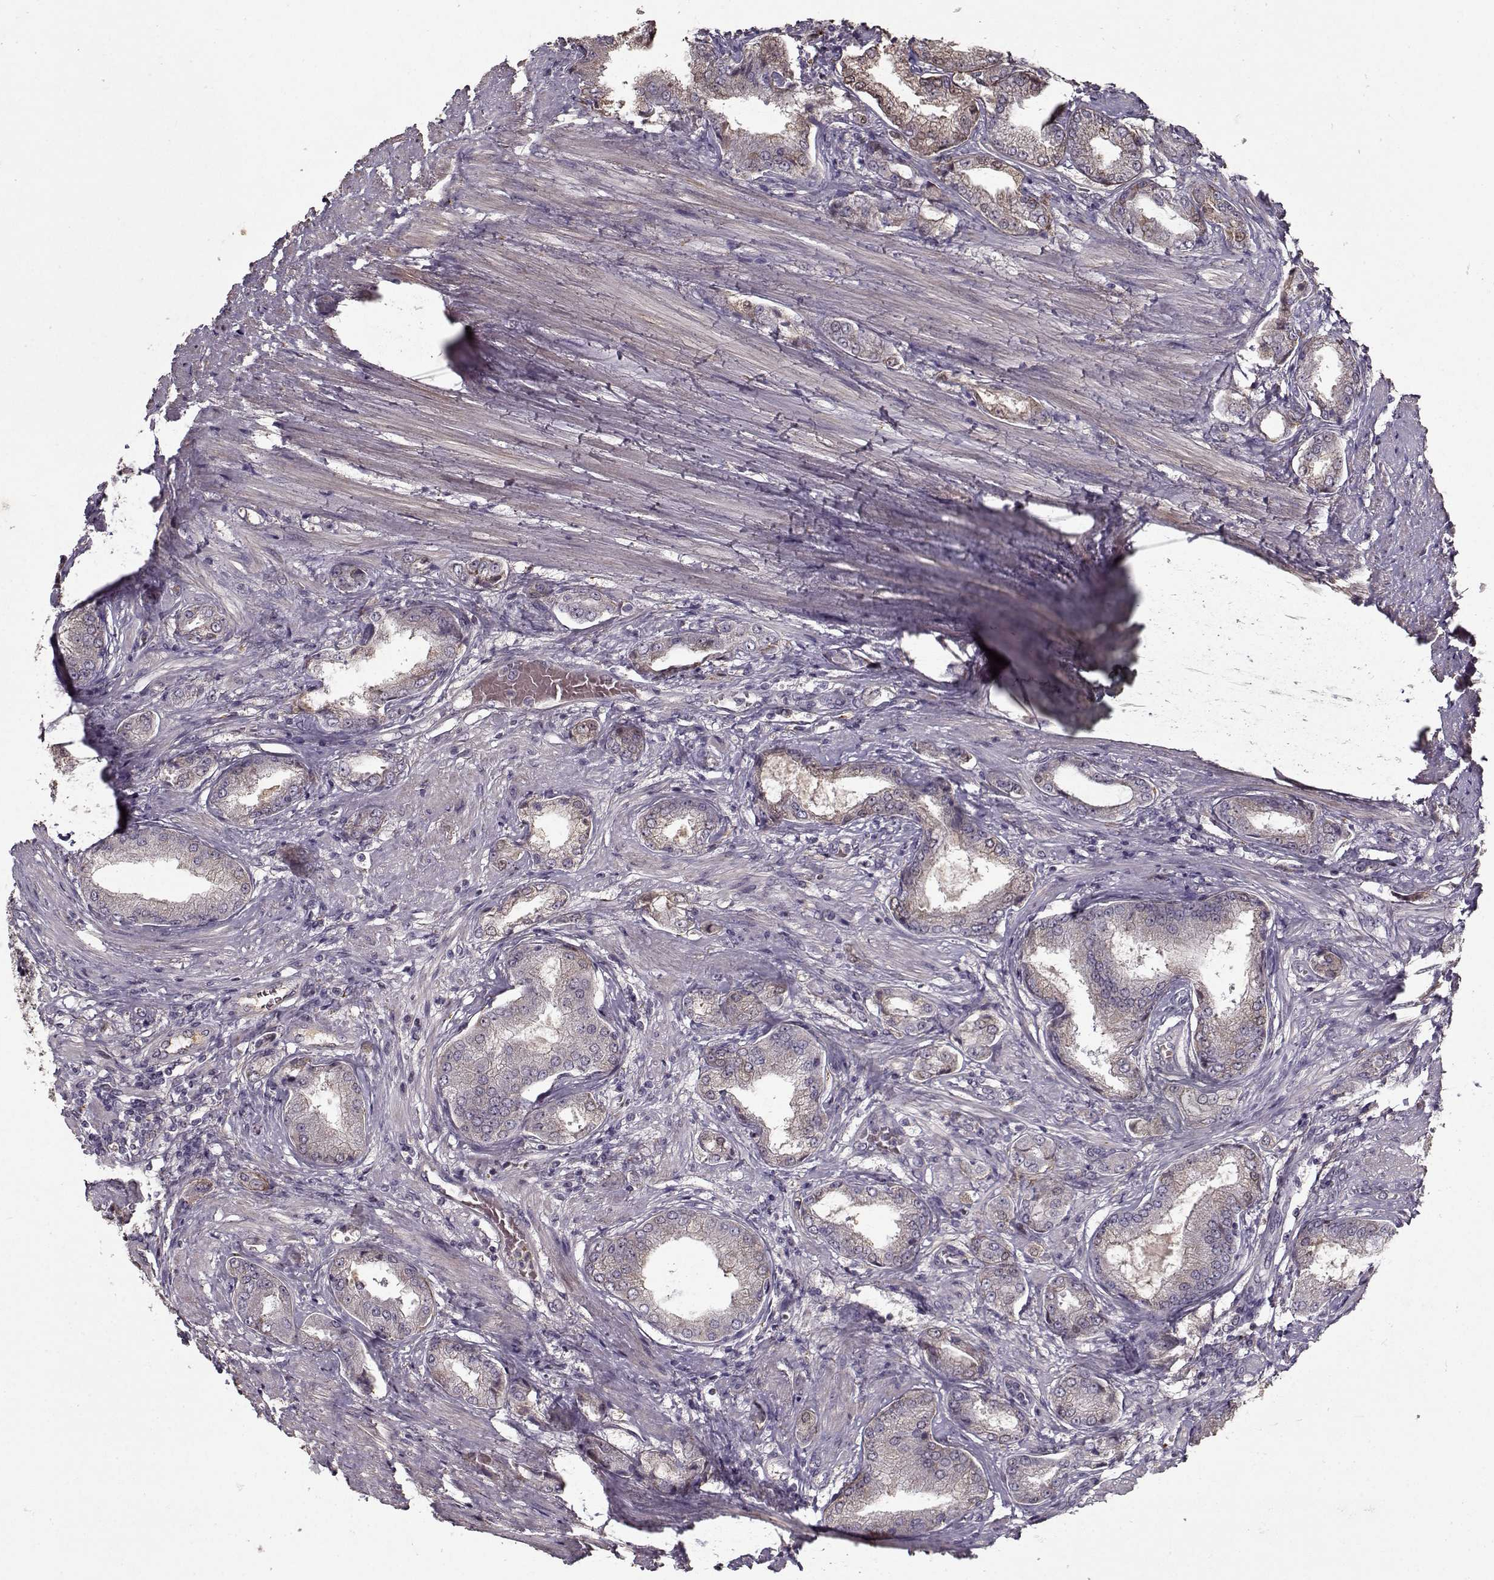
{"staining": {"intensity": "negative", "quantity": "none", "location": "none"}, "tissue": "prostate cancer", "cell_type": "Tumor cells", "image_type": "cancer", "snomed": [{"axis": "morphology", "description": "Adenocarcinoma, NOS"}, {"axis": "topography", "description": "Prostate"}], "caption": "IHC micrograph of human adenocarcinoma (prostate) stained for a protein (brown), which demonstrates no staining in tumor cells.", "gene": "LAMA2", "patient": {"sex": "male", "age": 63}}